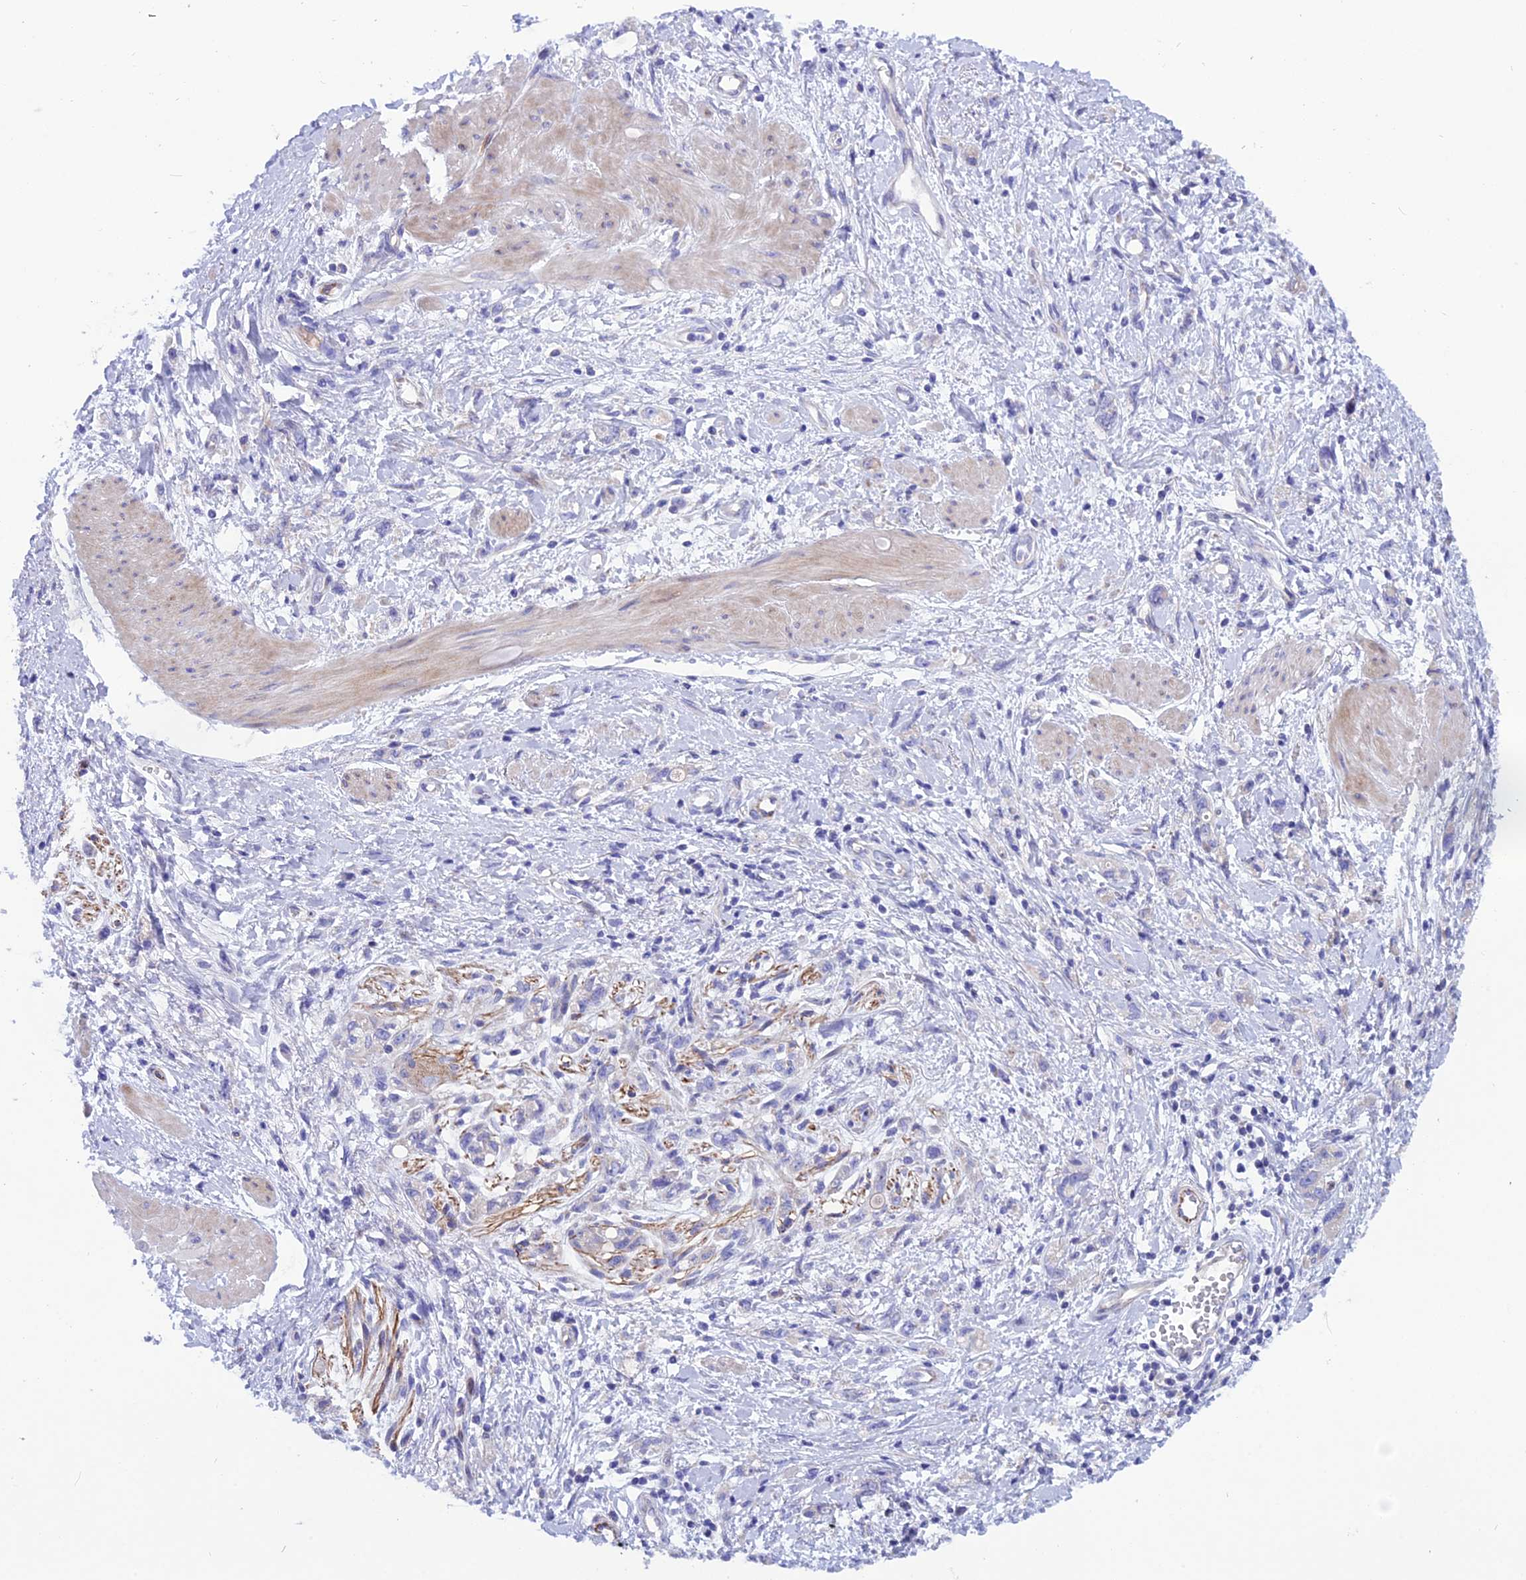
{"staining": {"intensity": "negative", "quantity": "none", "location": "none"}, "tissue": "stomach cancer", "cell_type": "Tumor cells", "image_type": "cancer", "snomed": [{"axis": "morphology", "description": "Adenocarcinoma, NOS"}, {"axis": "topography", "description": "Stomach"}], "caption": "The image demonstrates no significant staining in tumor cells of stomach cancer. The staining was performed using DAB (3,3'-diaminobenzidine) to visualize the protein expression in brown, while the nuclei were stained in blue with hematoxylin (Magnification: 20x).", "gene": "TMEM138", "patient": {"sex": "female", "age": 76}}